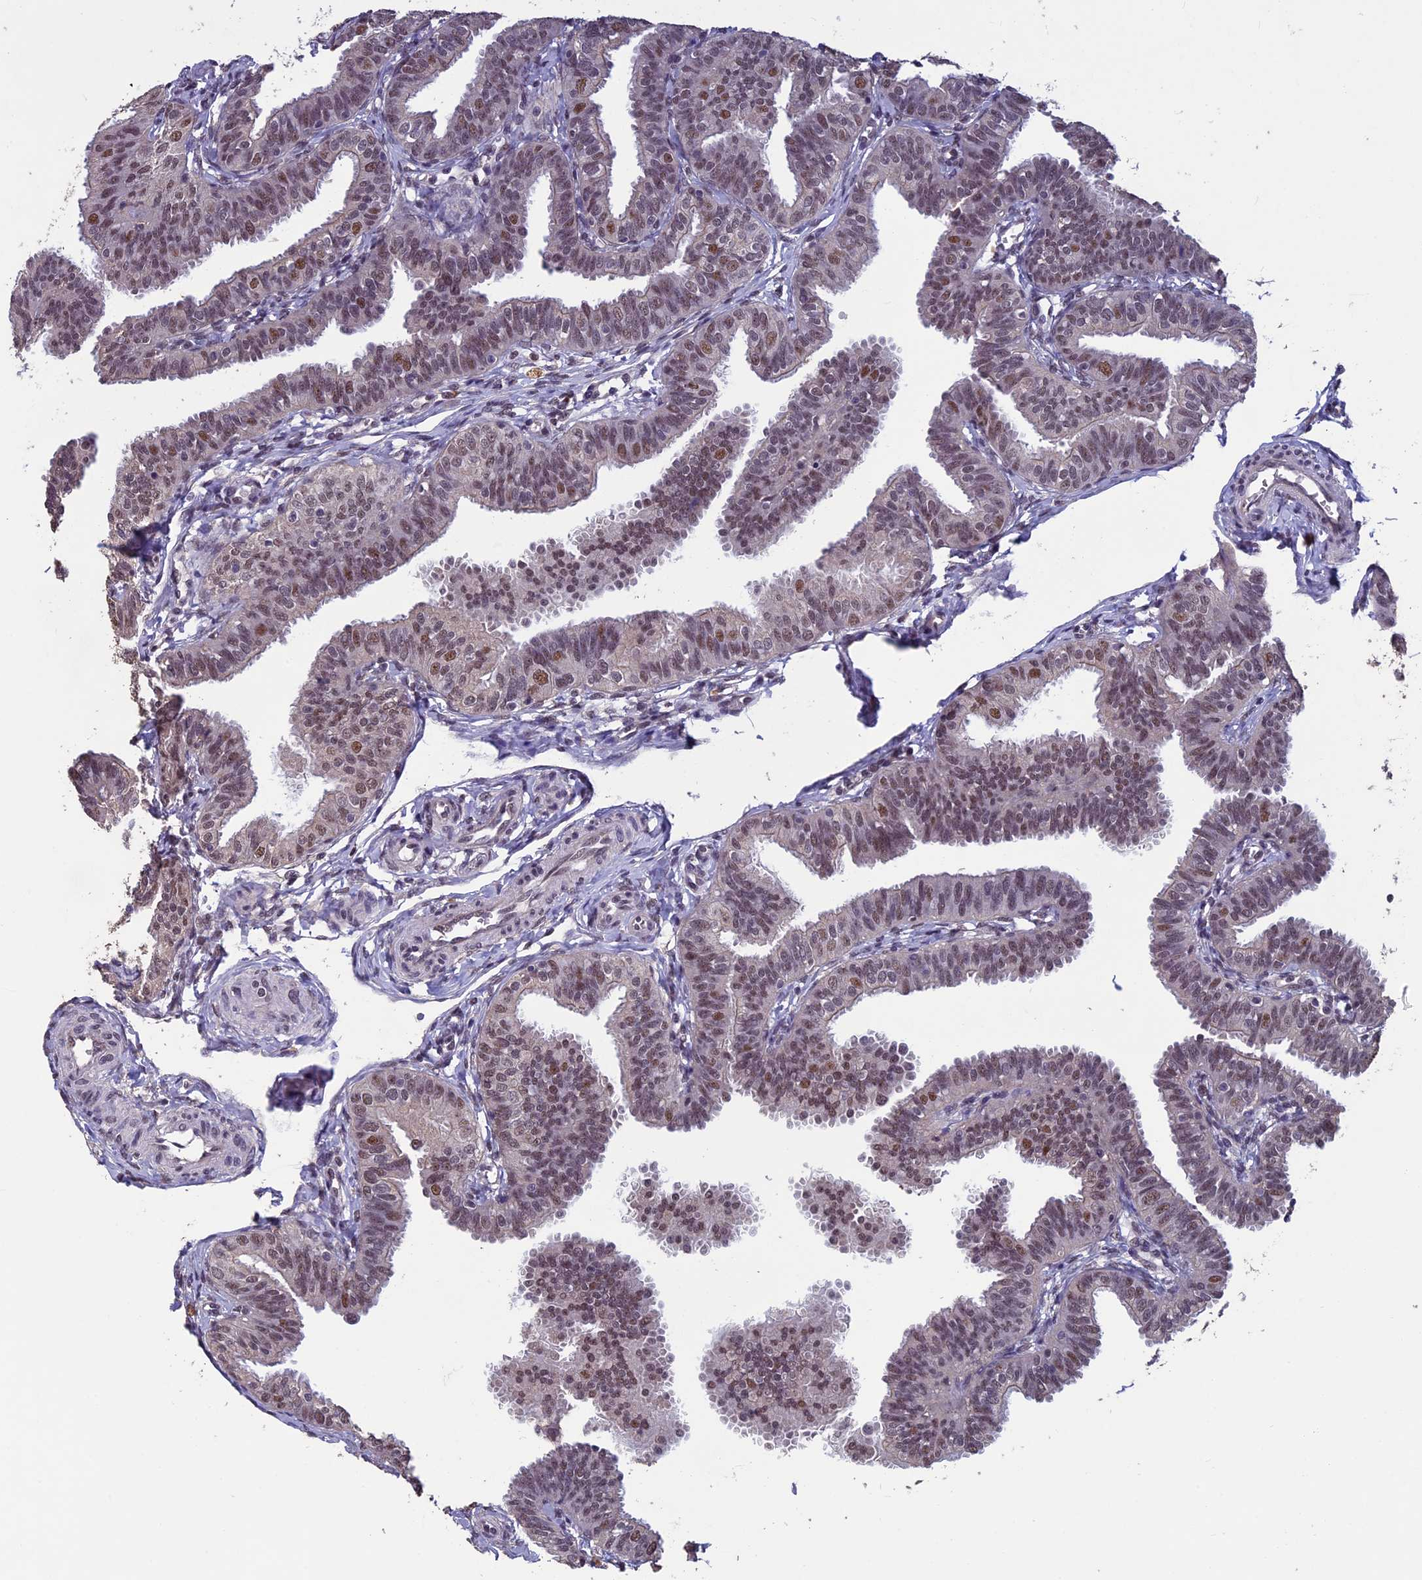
{"staining": {"intensity": "moderate", "quantity": ">75%", "location": "nuclear"}, "tissue": "fallopian tube", "cell_type": "Glandular cells", "image_type": "normal", "snomed": [{"axis": "morphology", "description": "Normal tissue, NOS"}, {"axis": "topography", "description": "Fallopian tube"}], "caption": "A medium amount of moderate nuclear positivity is seen in approximately >75% of glandular cells in benign fallopian tube.", "gene": "RNF40", "patient": {"sex": "female", "age": 35}}